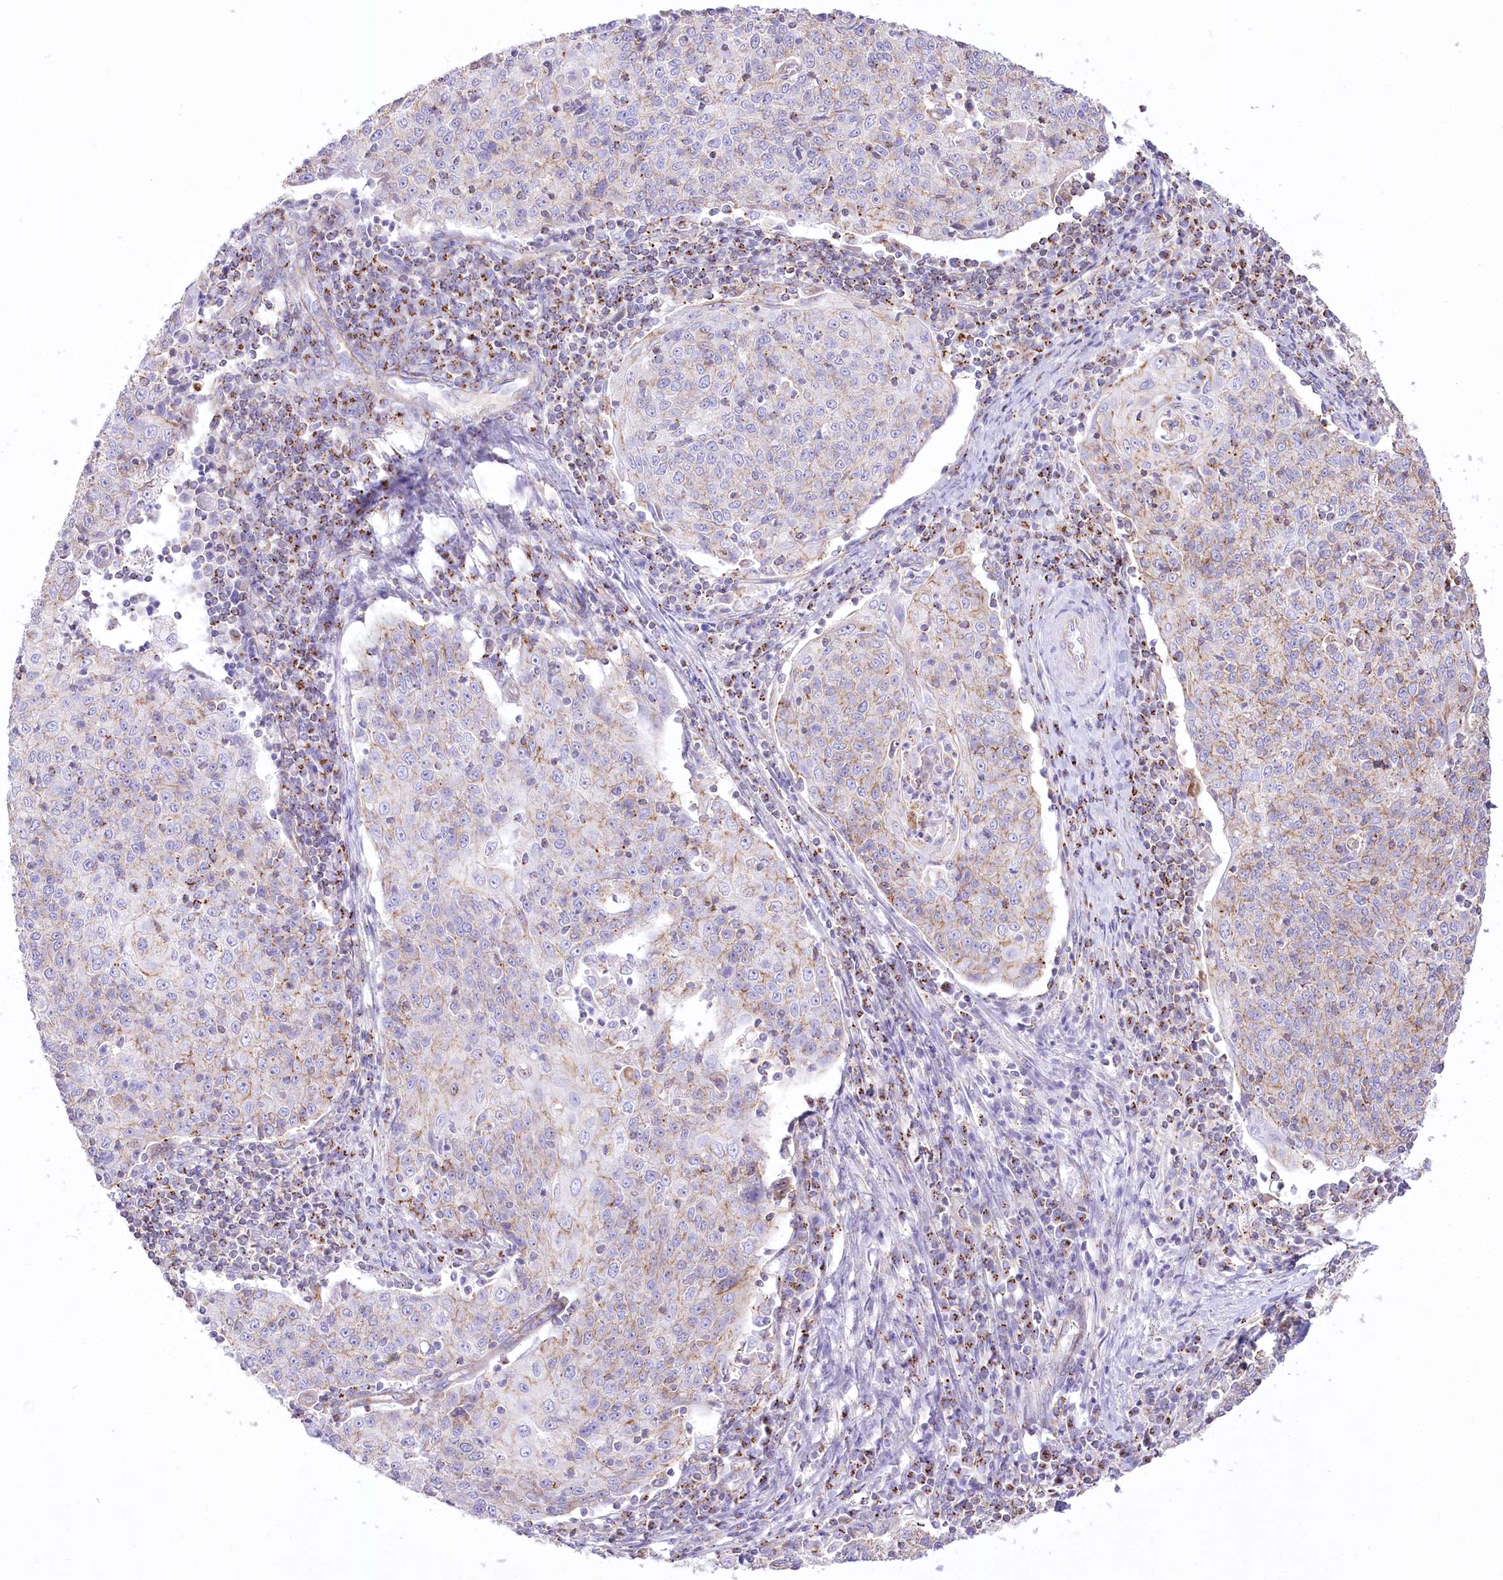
{"staining": {"intensity": "negative", "quantity": "none", "location": "none"}, "tissue": "cervical cancer", "cell_type": "Tumor cells", "image_type": "cancer", "snomed": [{"axis": "morphology", "description": "Squamous cell carcinoma, NOS"}, {"axis": "topography", "description": "Cervix"}], "caption": "This is a micrograph of immunohistochemistry staining of squamous cell carcinoma (cervical), which shows no expression in tumor cells.", "gene": "FAM216A", "patient": {"sex": "female", "age": 48}}